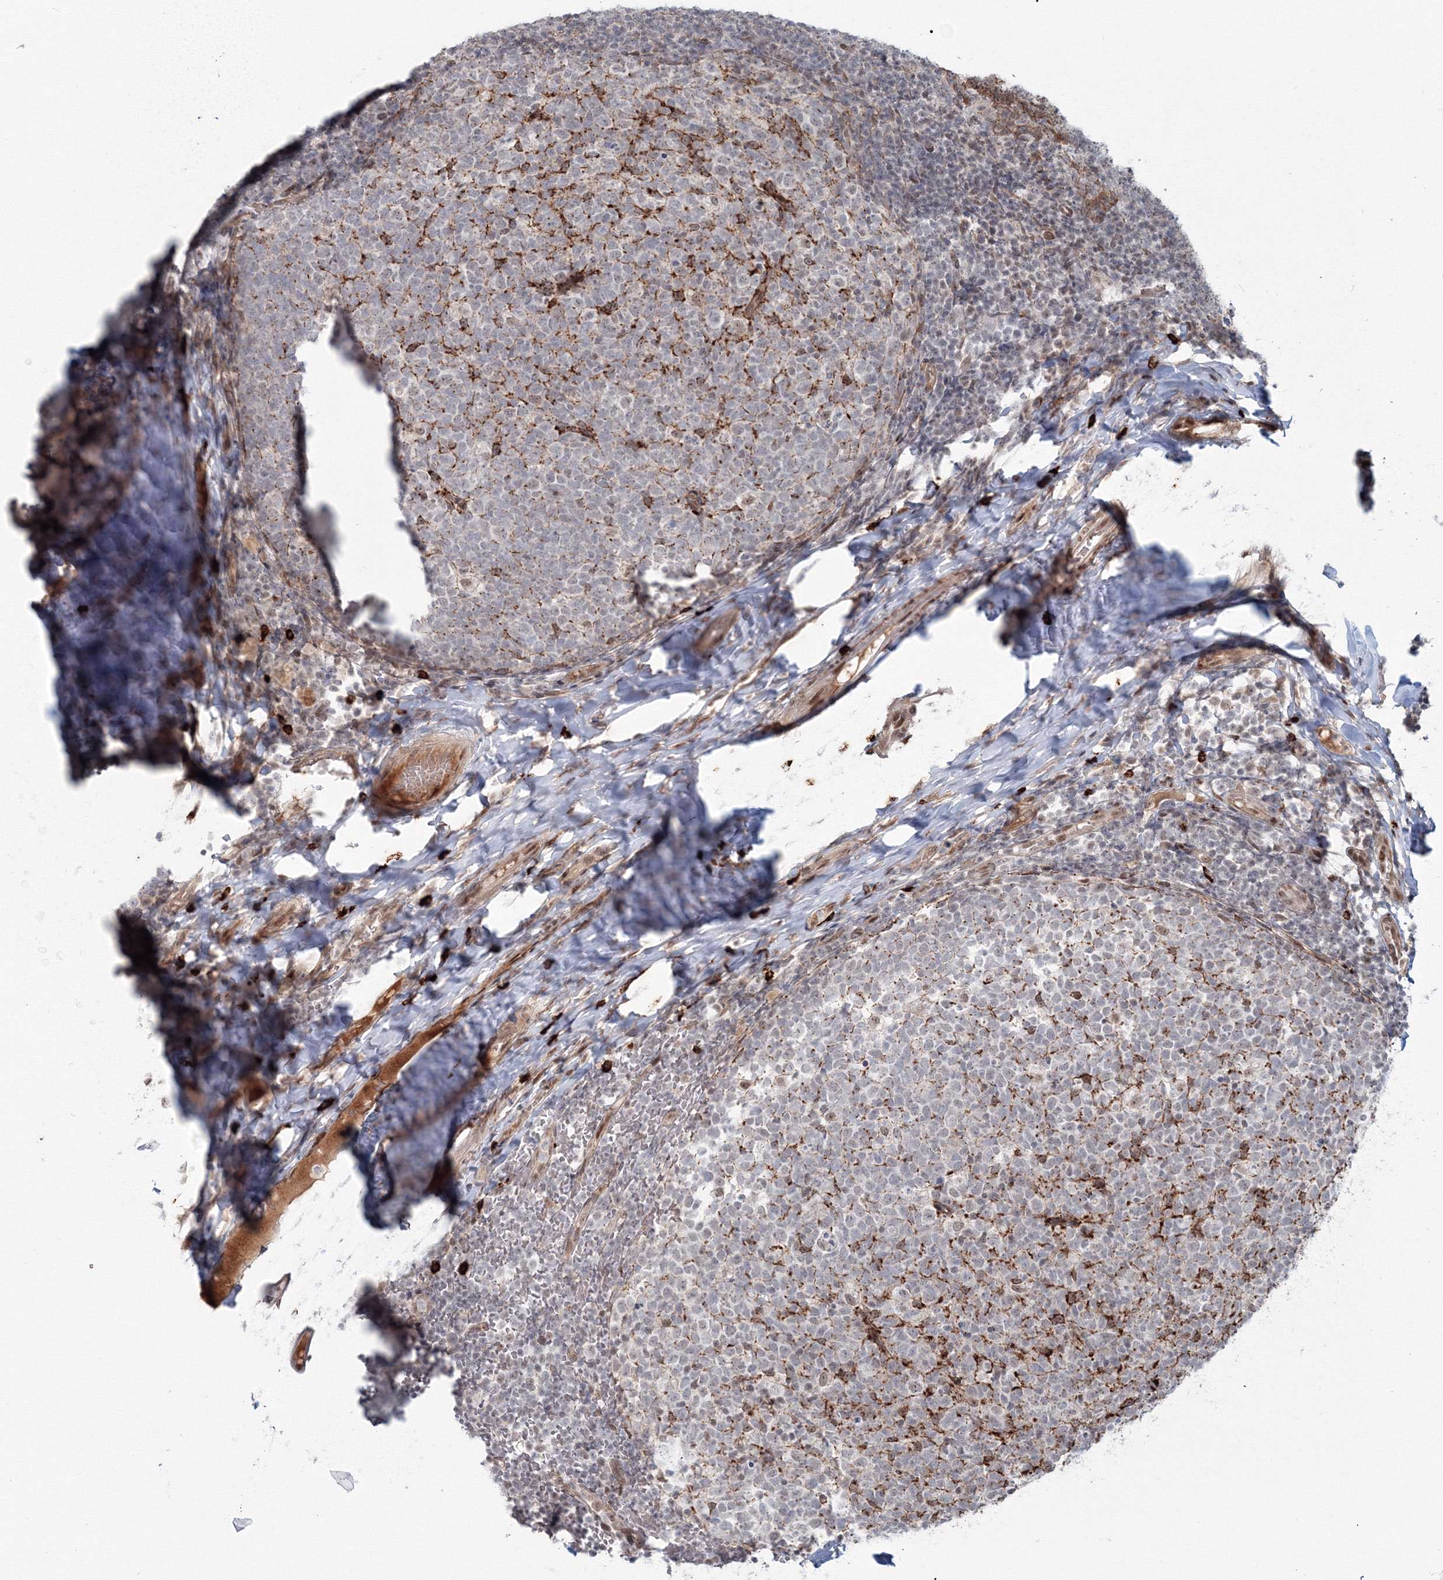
{"staining": {"intensity": "strong", "quantity": "<25%", "location": "cytoplasmic/membranous,nuclear"}, "tissue": "tonsil", "cell_type": "Germinal center cells", "image_type": "normal", "snomed": [{"axis": "morphology", "description": "Normal tissue, NOS"}, {"axis": "topography", "description": "Tonsil"}], "caption": "Protein staining displays strong cytoplasmic/membranous,nuclear positivity in about <25% of germinal center cells in normal tonsil. Immunohistochemistry stains the protein of interest in brown and the nuclei are stained blue.", "gene": "SH3PXD2A", "patient": {"sex": "female", "age": 19}}